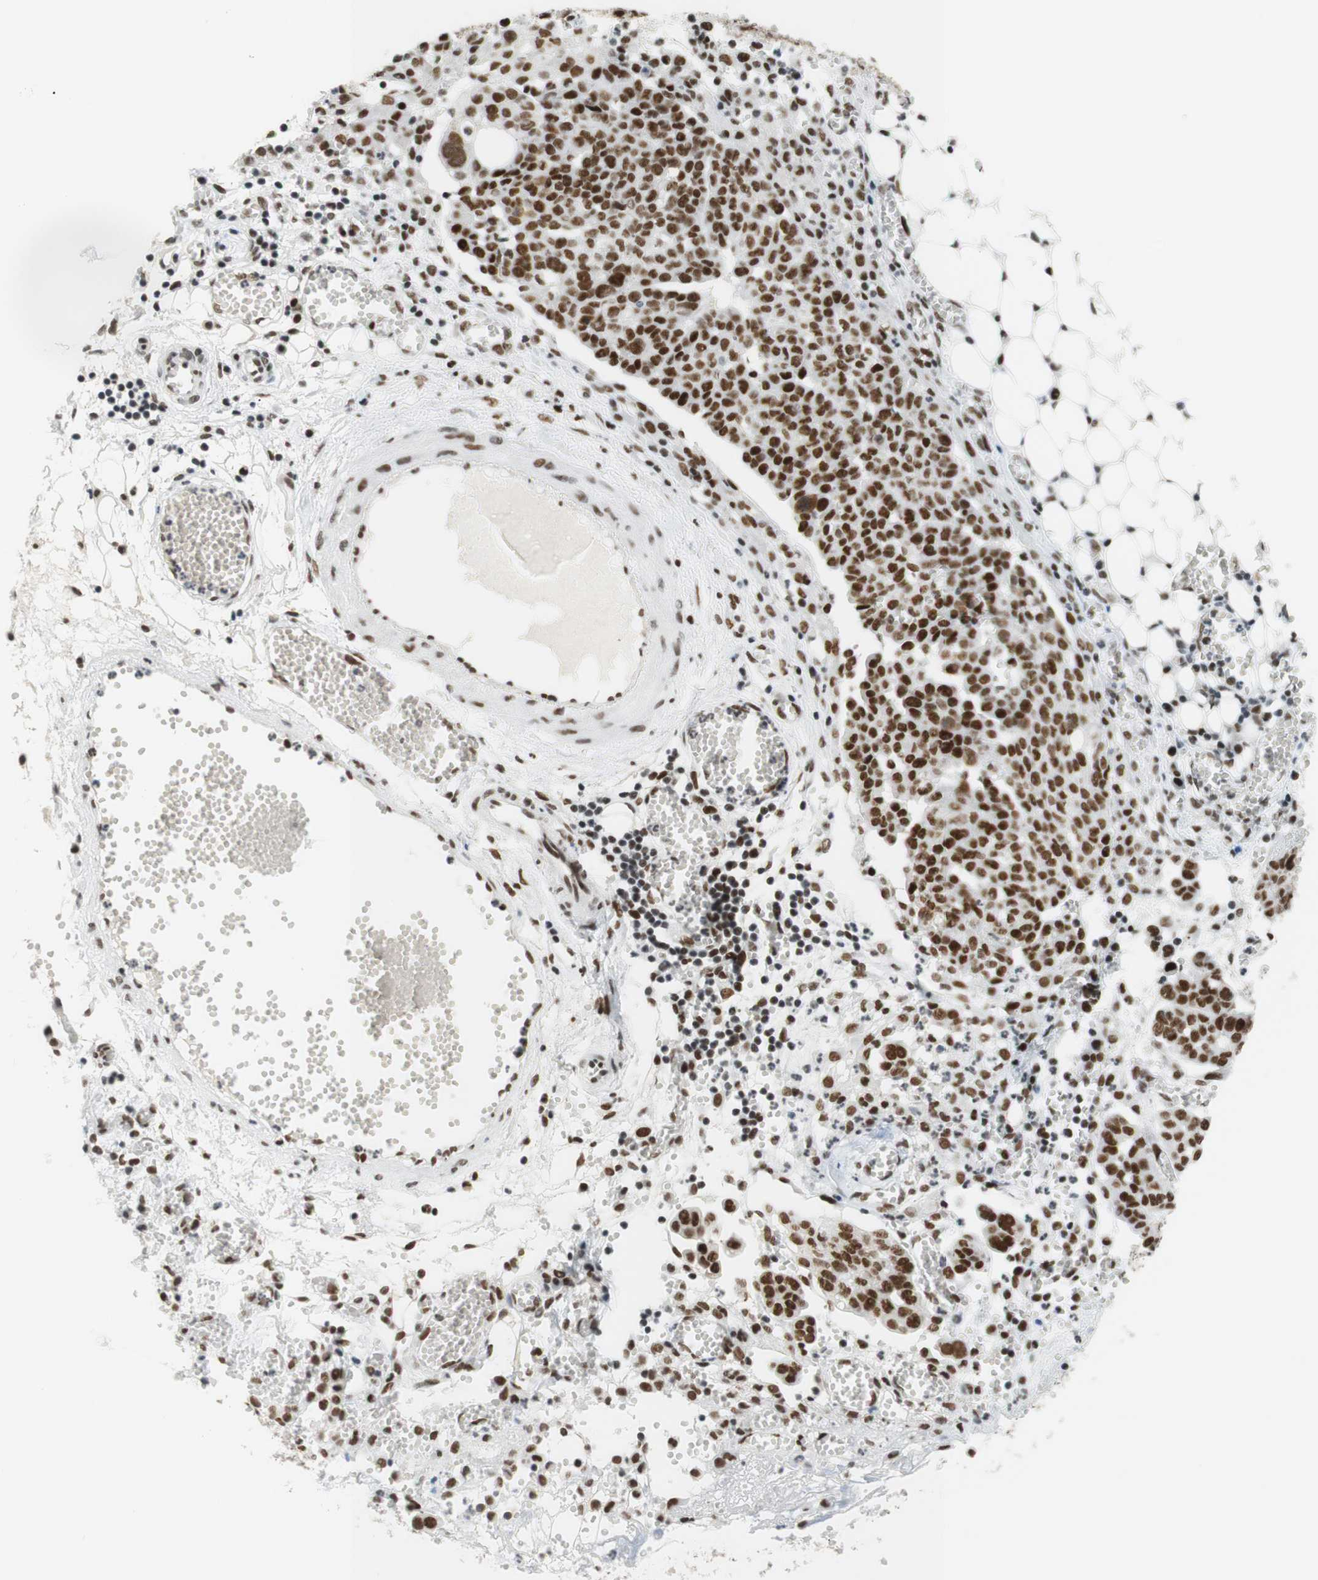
{"staining": {"intensity": "strong", "quantity": ">75%", "location": "nuclear"}, "tissue": "ovarian cancer", "cell_type": "Tumor cells", "image_type": "cancer", "snomed": [{"axis": "morphology", "description": "Cystadenocarcinoma, serous, NOS"}, {"axis": "topography", "description": "Soft tissue"}, {"axis": "topography", "description": "Ovary"}], "caption": "Protein expression analysis of human serous cystadenocarcinoma (ovarian) reveals strong nuclear staining in about >75% of tumor cells.", "gene": "RNF20", "patient": {"sex": "female", "age": 57}}